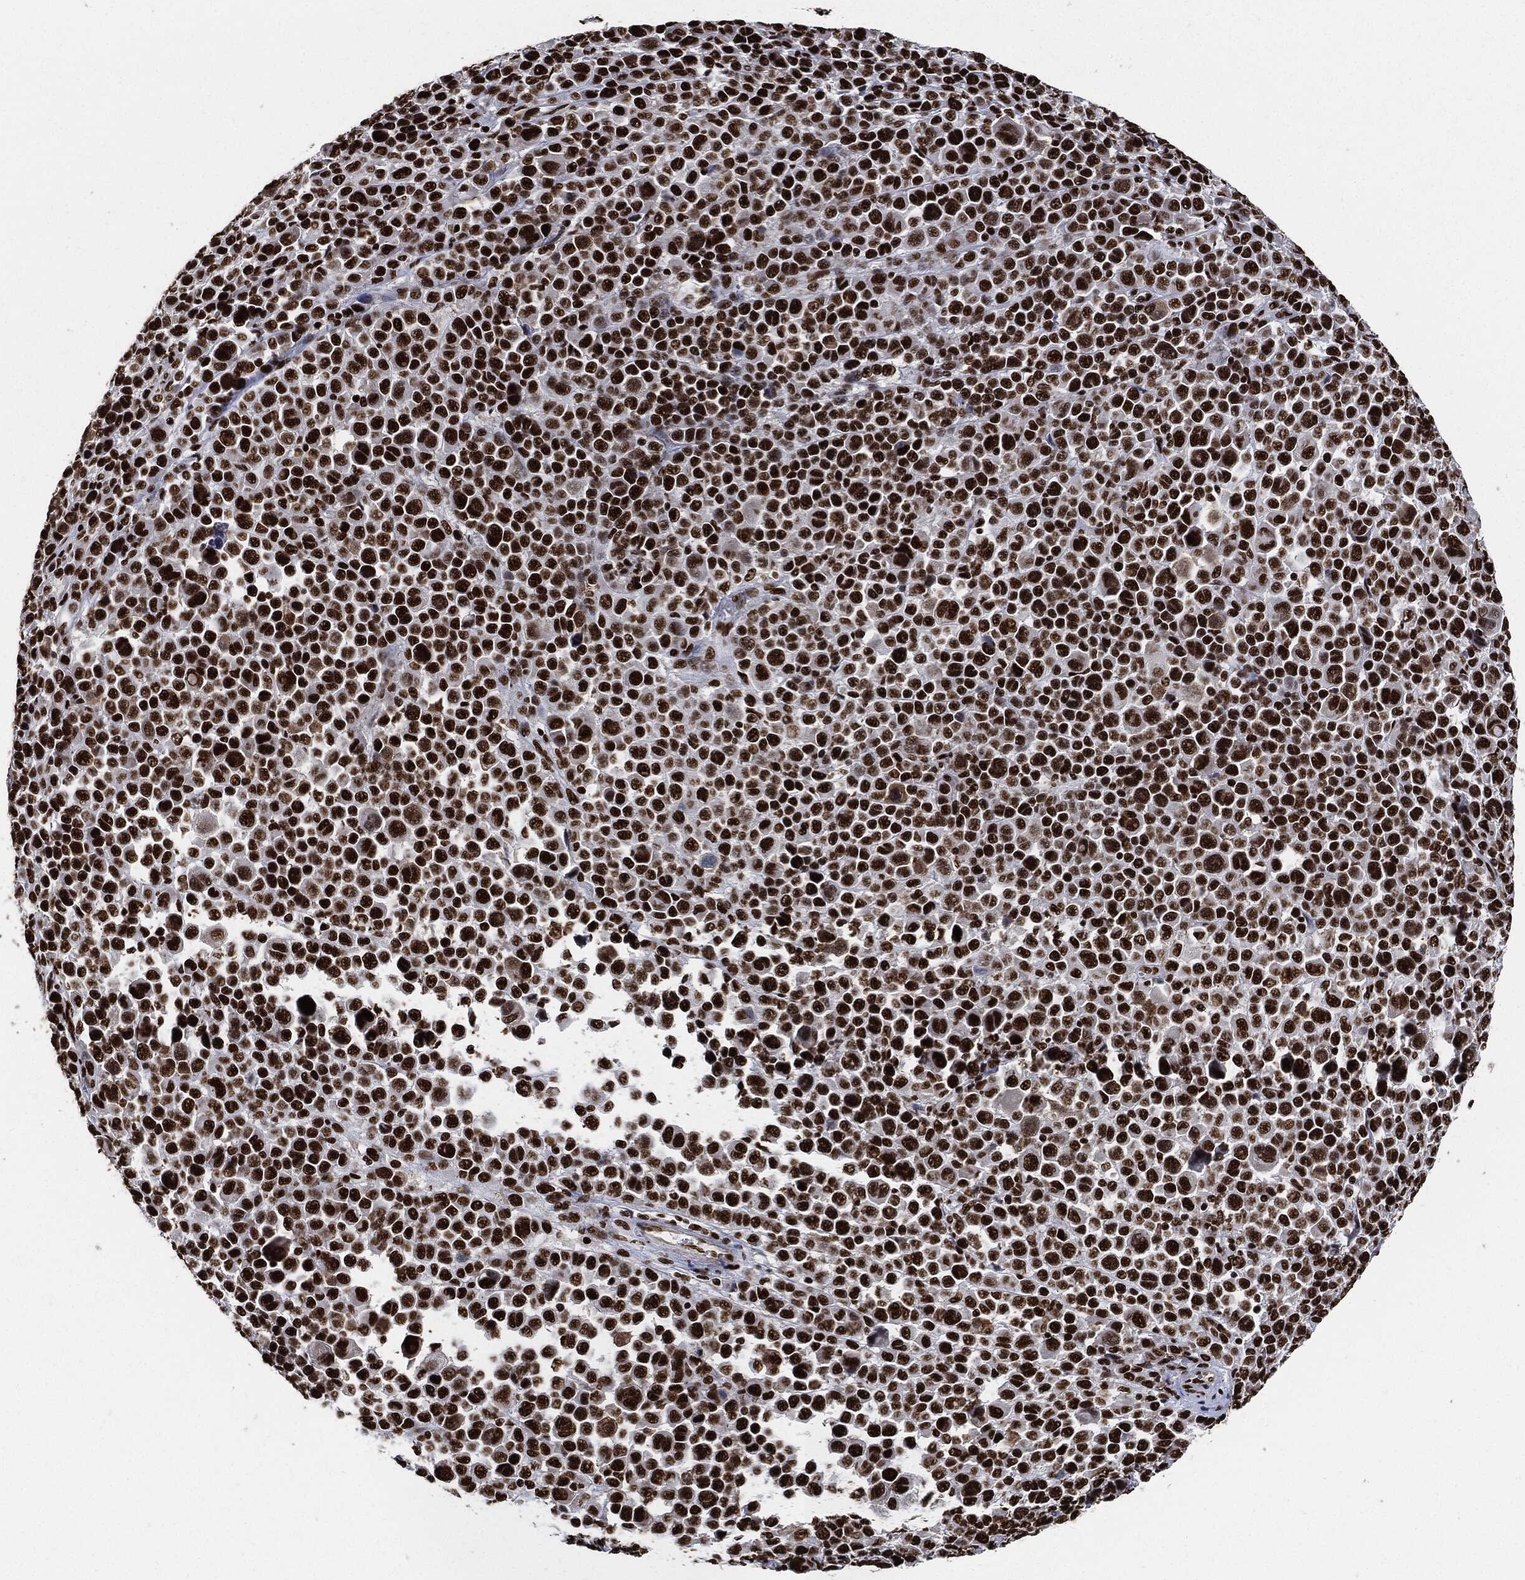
{"staining": {"intensity": "strong", "quantity": ">75%", "location": "nuclear"}, "tissue": "melanoma", "cell_type": "Tumor cells", "image_type": "cancer", "snomed": [{"axis": "morphology", "description": "Malignant melanoma, NOS"}, {"axis": "topography", "description": "Skin"}], "caption": "Protein expression analysis of human malignant melanoma reveals strong nuclear staining in approximately >75% of tumor cells.", "gene": "RECQL", "patient": {"sex": "female", "age": 57}}